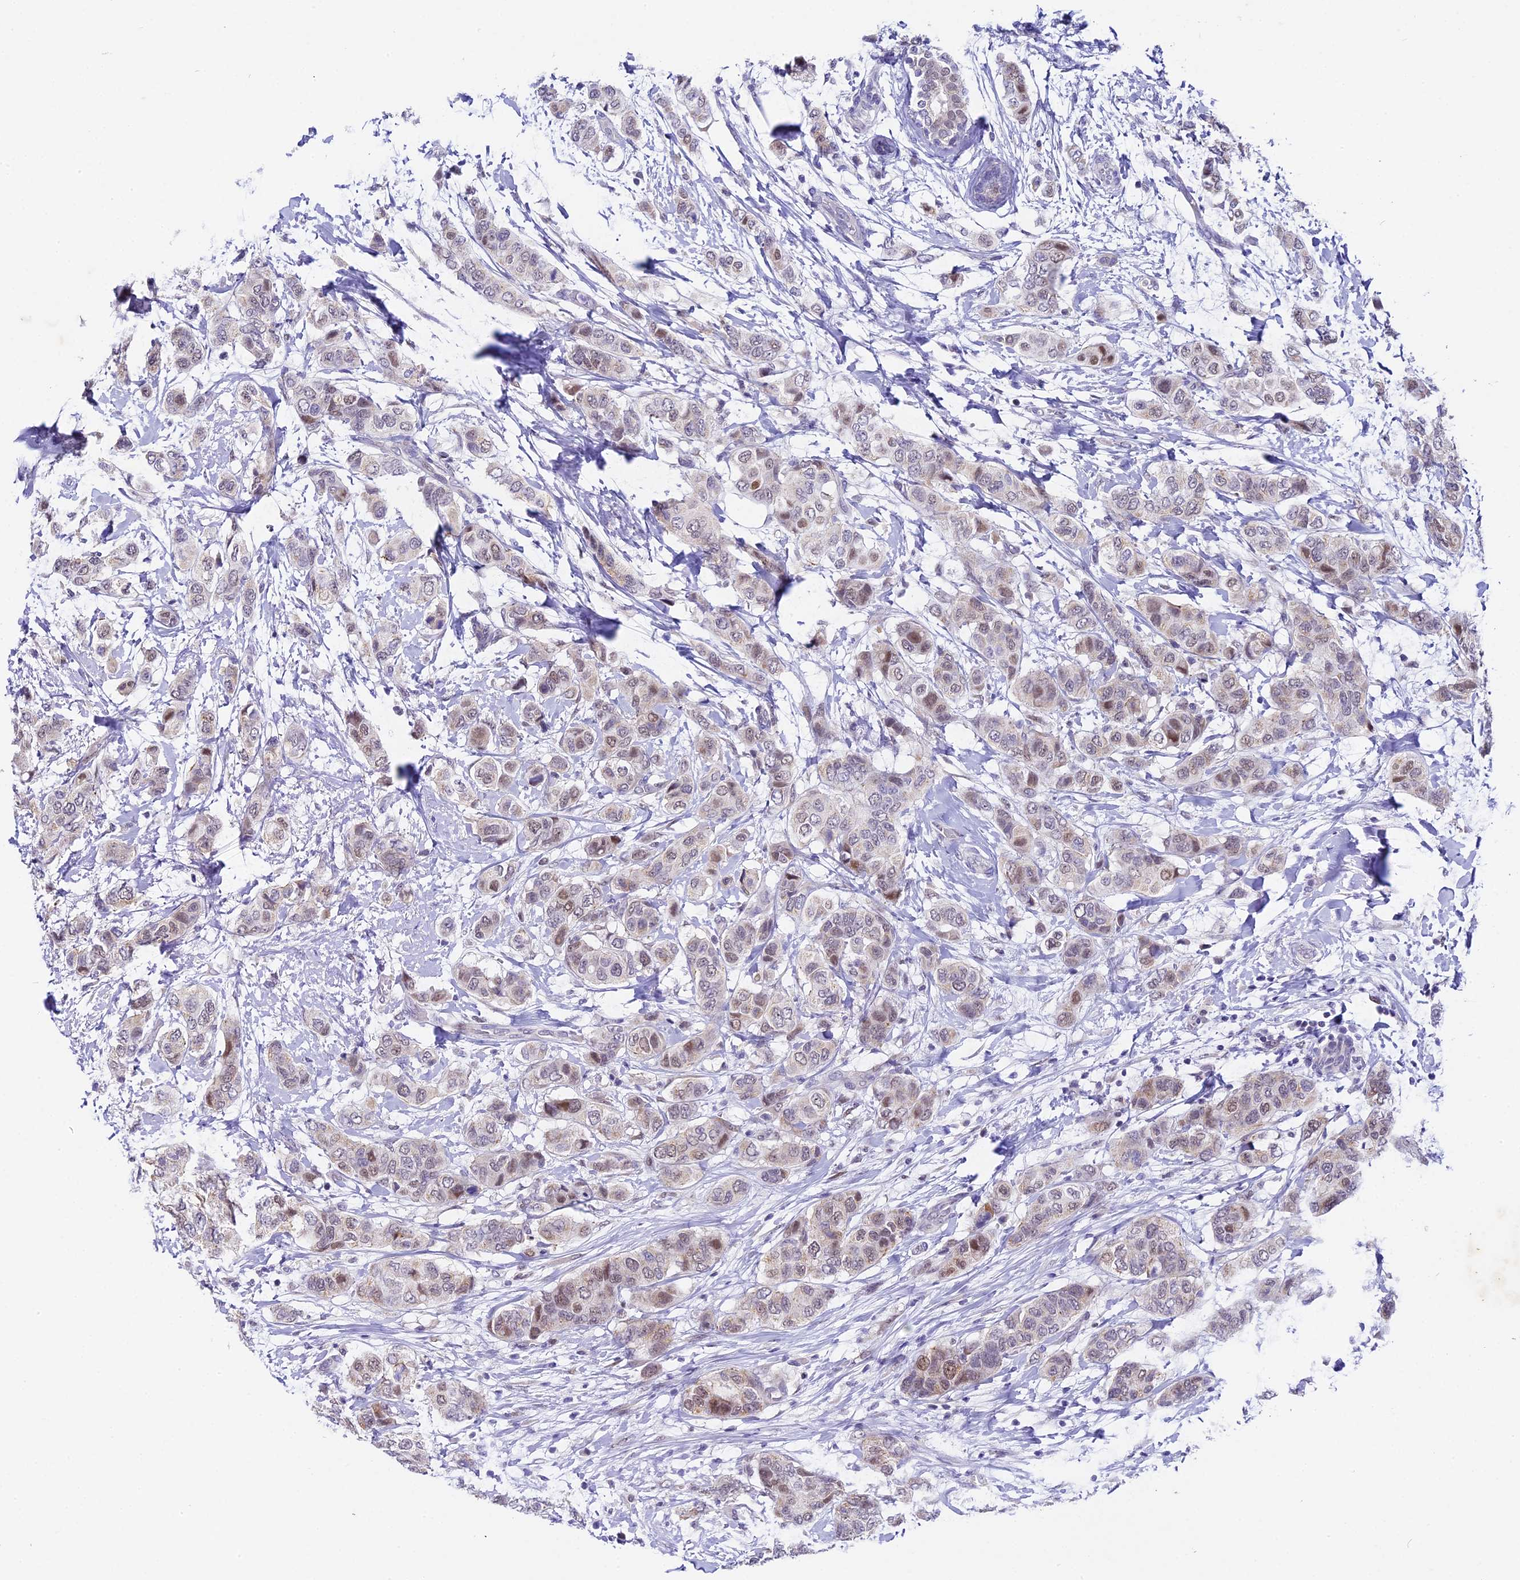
{"staining": {"intensity": "weak", "quantity": "25%-75%", "location": "nuclear"}, "tissue": "breast cancer", "cell_type": "Tumor cells", "image_type": "cancer", "snomed": [{"axis": "morphology", "description": "Lobular carcinoma"}, {"axis": "topography", "description": "Breast"}], "caption": "Immunohistochemical staining of human breast cancer (lobular carcinoma) reveals low levels of weak nuclear staining in approximately 25%-75% of tumor cells.", "gene": "OSGEP", "patient": {"sex": "female", "age": 51}}